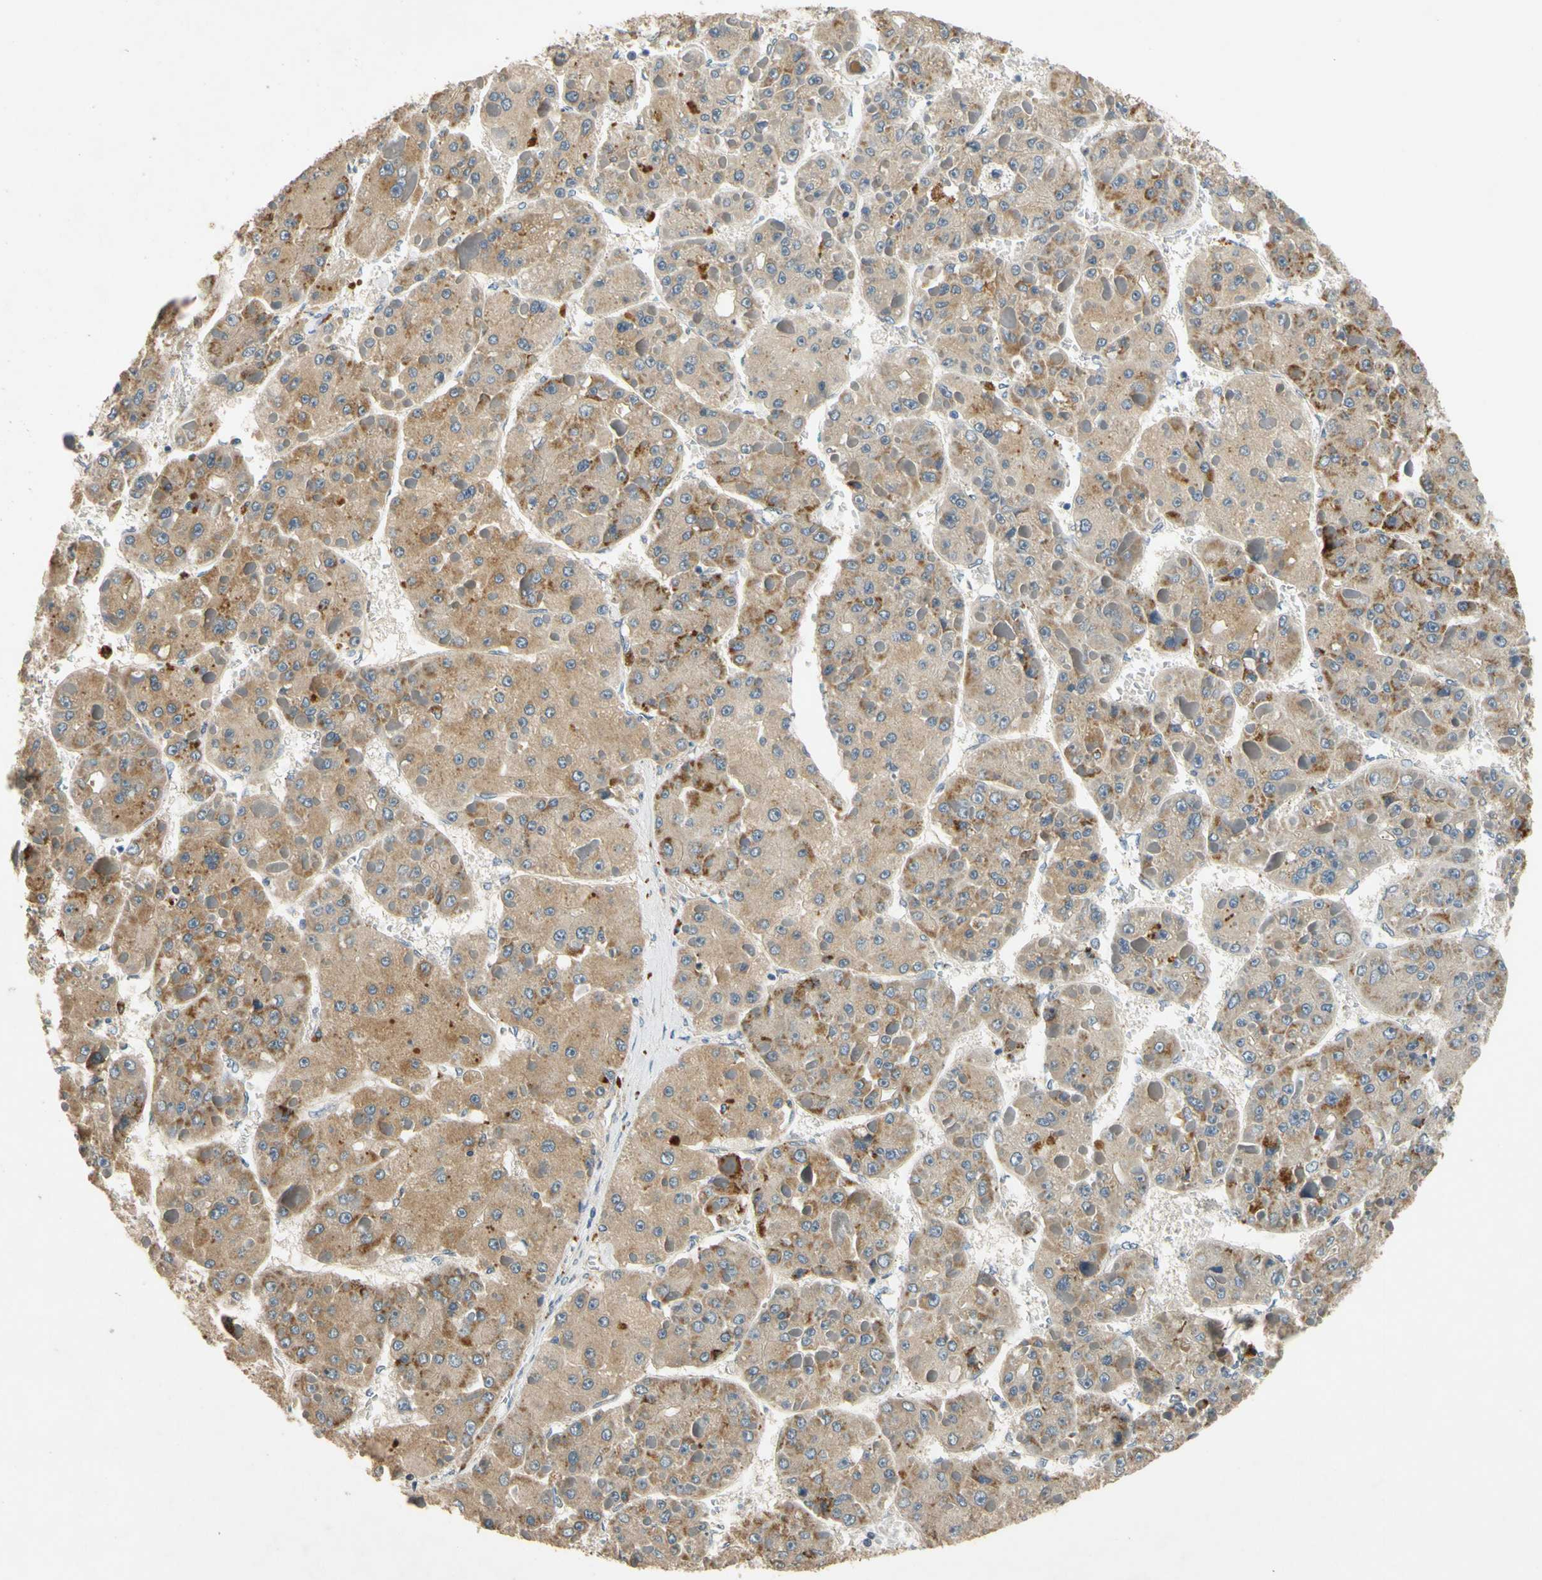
{"staining": {"intensity": "moderate", "quantity": ">75%", "location": "cytoplasmic/membranous"}, "tissue": "liver cancer", "cell_type": "Tumor cells", "image_type": "cancer", "snomed": [{"axis": "morphology", "description": "Carcinoma, Hepatocellular, NOS"}, {"axis": "topography", "description": "Liver"}], "caption": "Liver cancer (hepatocellular carcinoma) stained for a protein (brown) exhibits moderate cytoplasmic/membranous positive staining in approximately >75% of tumor cells.", "gene": "ALKBH3", "patient": {"sex": "female", "age": 73}}